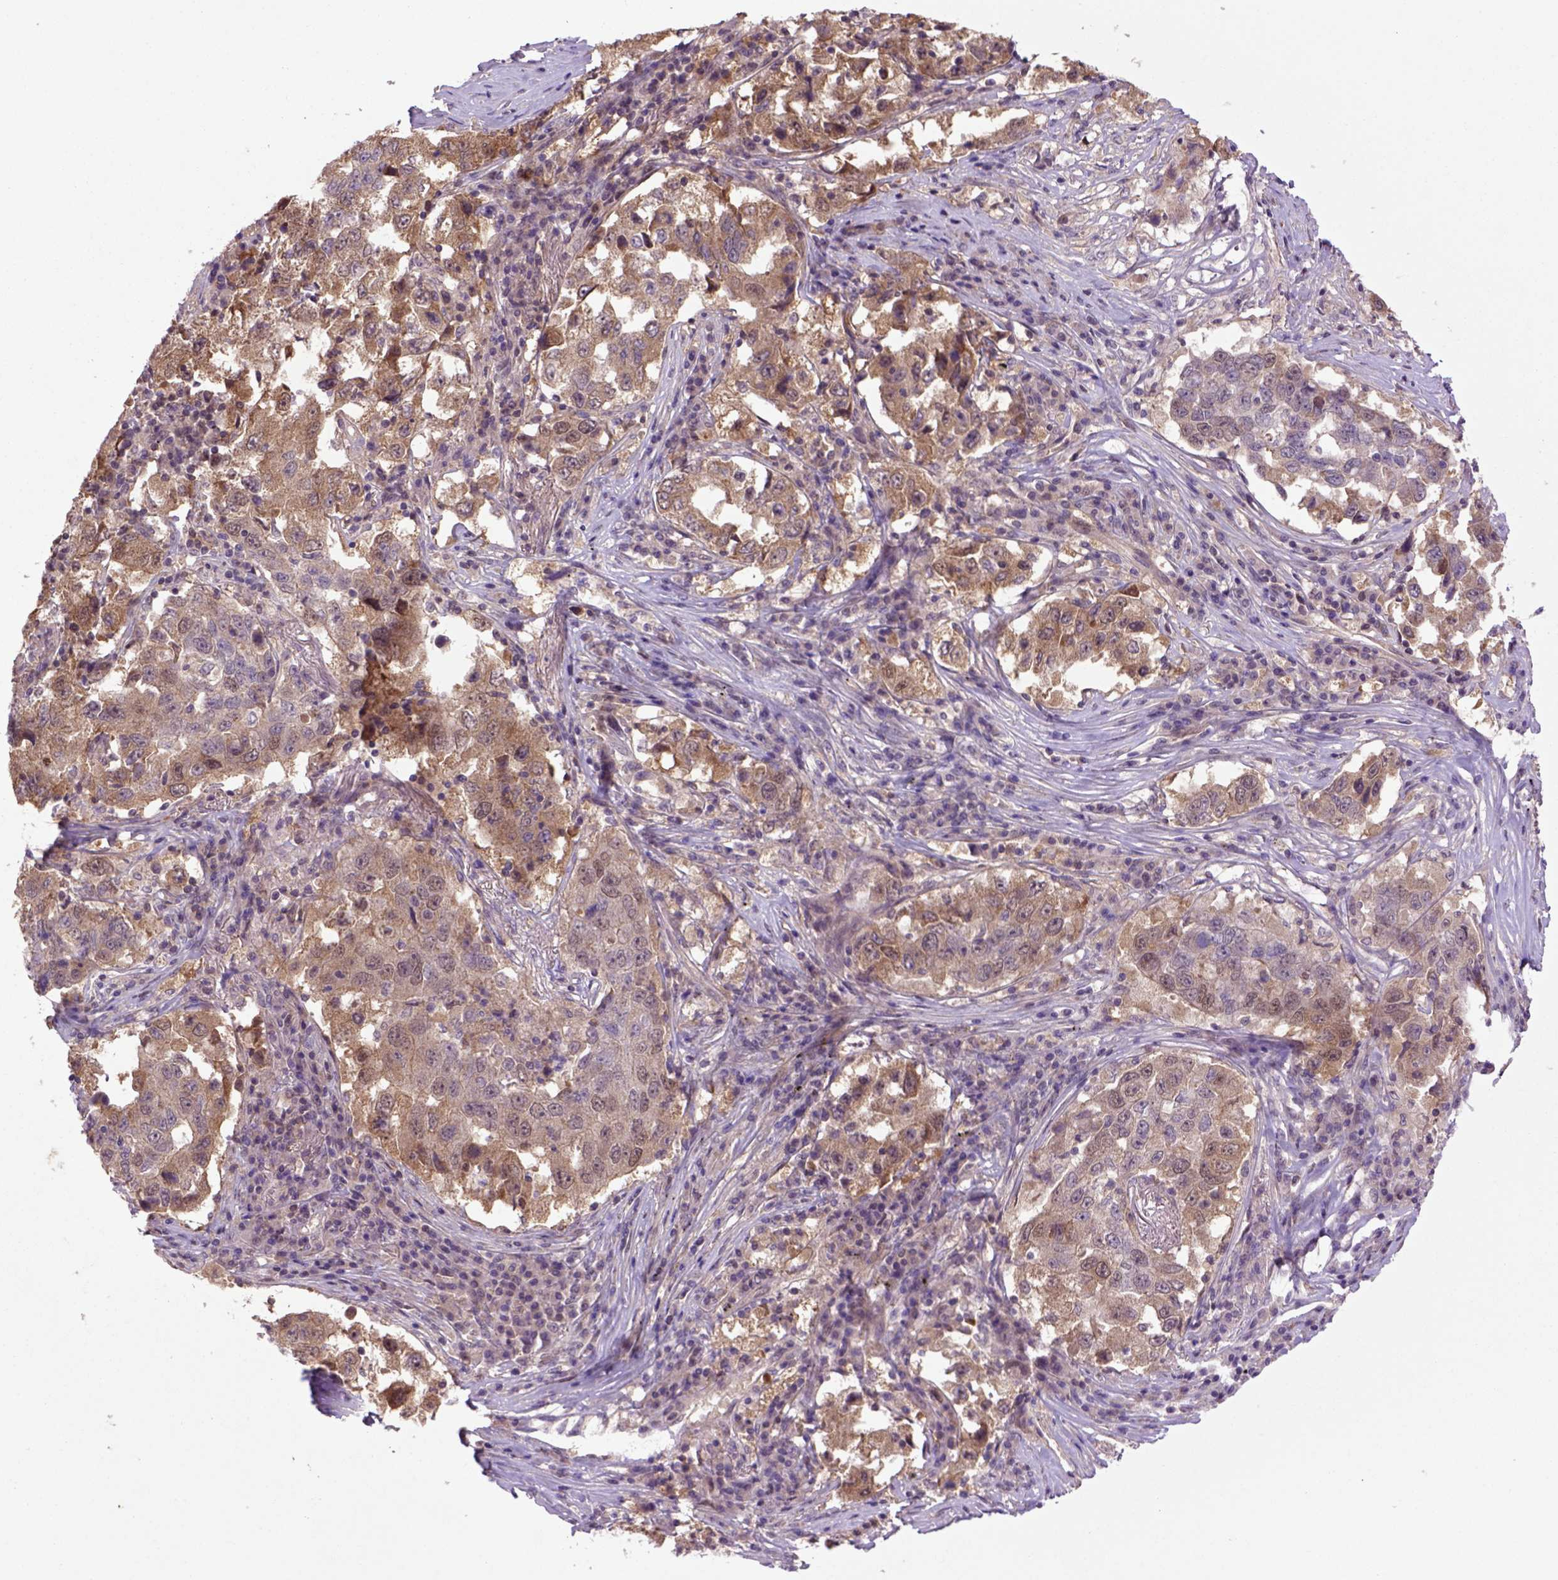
{"staining": {"intensity": "moderate", "quantity": ">75%", "location": "cytoplasmic/membranous"}, "tissue": "lung cancer", "cell_type": "Tumor cells", "image_type": "cancer", "snomed": [{"axis": "morphology", "description": "Adenocarcinoma, NOS"}, {"axis": "topography", "description": "Lung"}], "caption": "Moderate cytoplasmic/membranous staining for a protein is appreciated in about >75% of tumor cells of lung cancer using immunohistochemistry (IHC).", "gene": "HSPBP1", "patient": {"sex": "male", "age": 73}}